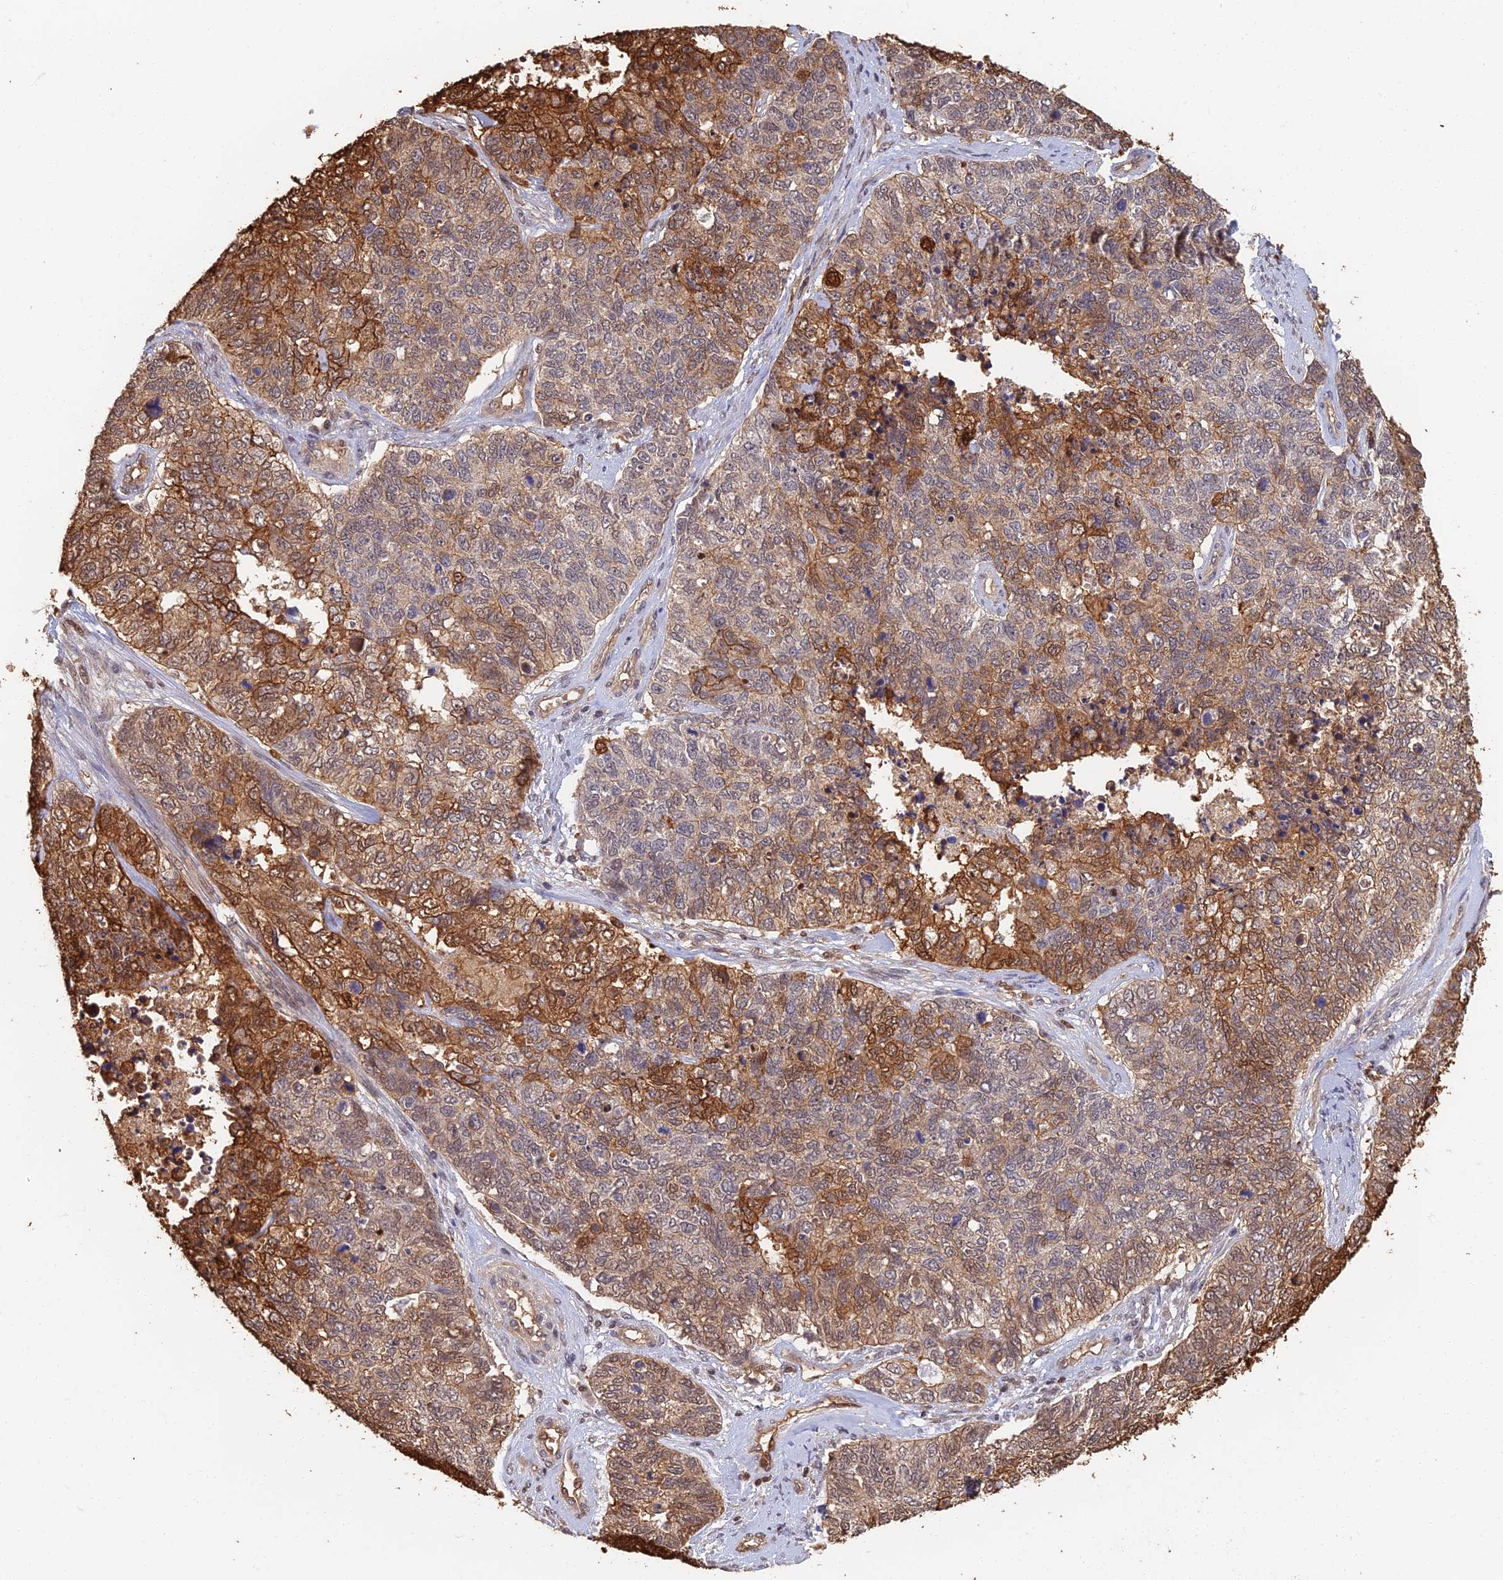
{"staining": {"intensity": "moderate", "quantity": "25%-75%", "location": "cytoplasmic/membranous"}, "tissue": "cervical cancer", "cell_type": "Tumor cells", "image_type": "cancer", "snomed": [{"axis": "morphology", "description": "Squamous cell carcinoma, NOS"}, {"axis": "topography", "description": "Cervix"}], "caption": "Immunohistochemical staining of human cervical squamous cell carcinoma demonstrates medium levels of moderate cytoplasmic/membranous protein staining in approximately 25%-75% of tumor cells. (brown staining indicates protein expression, while blue staining denotes nuclei).", "gene": "LRRN3", "patient": {"sex": "female", "age": 63}}